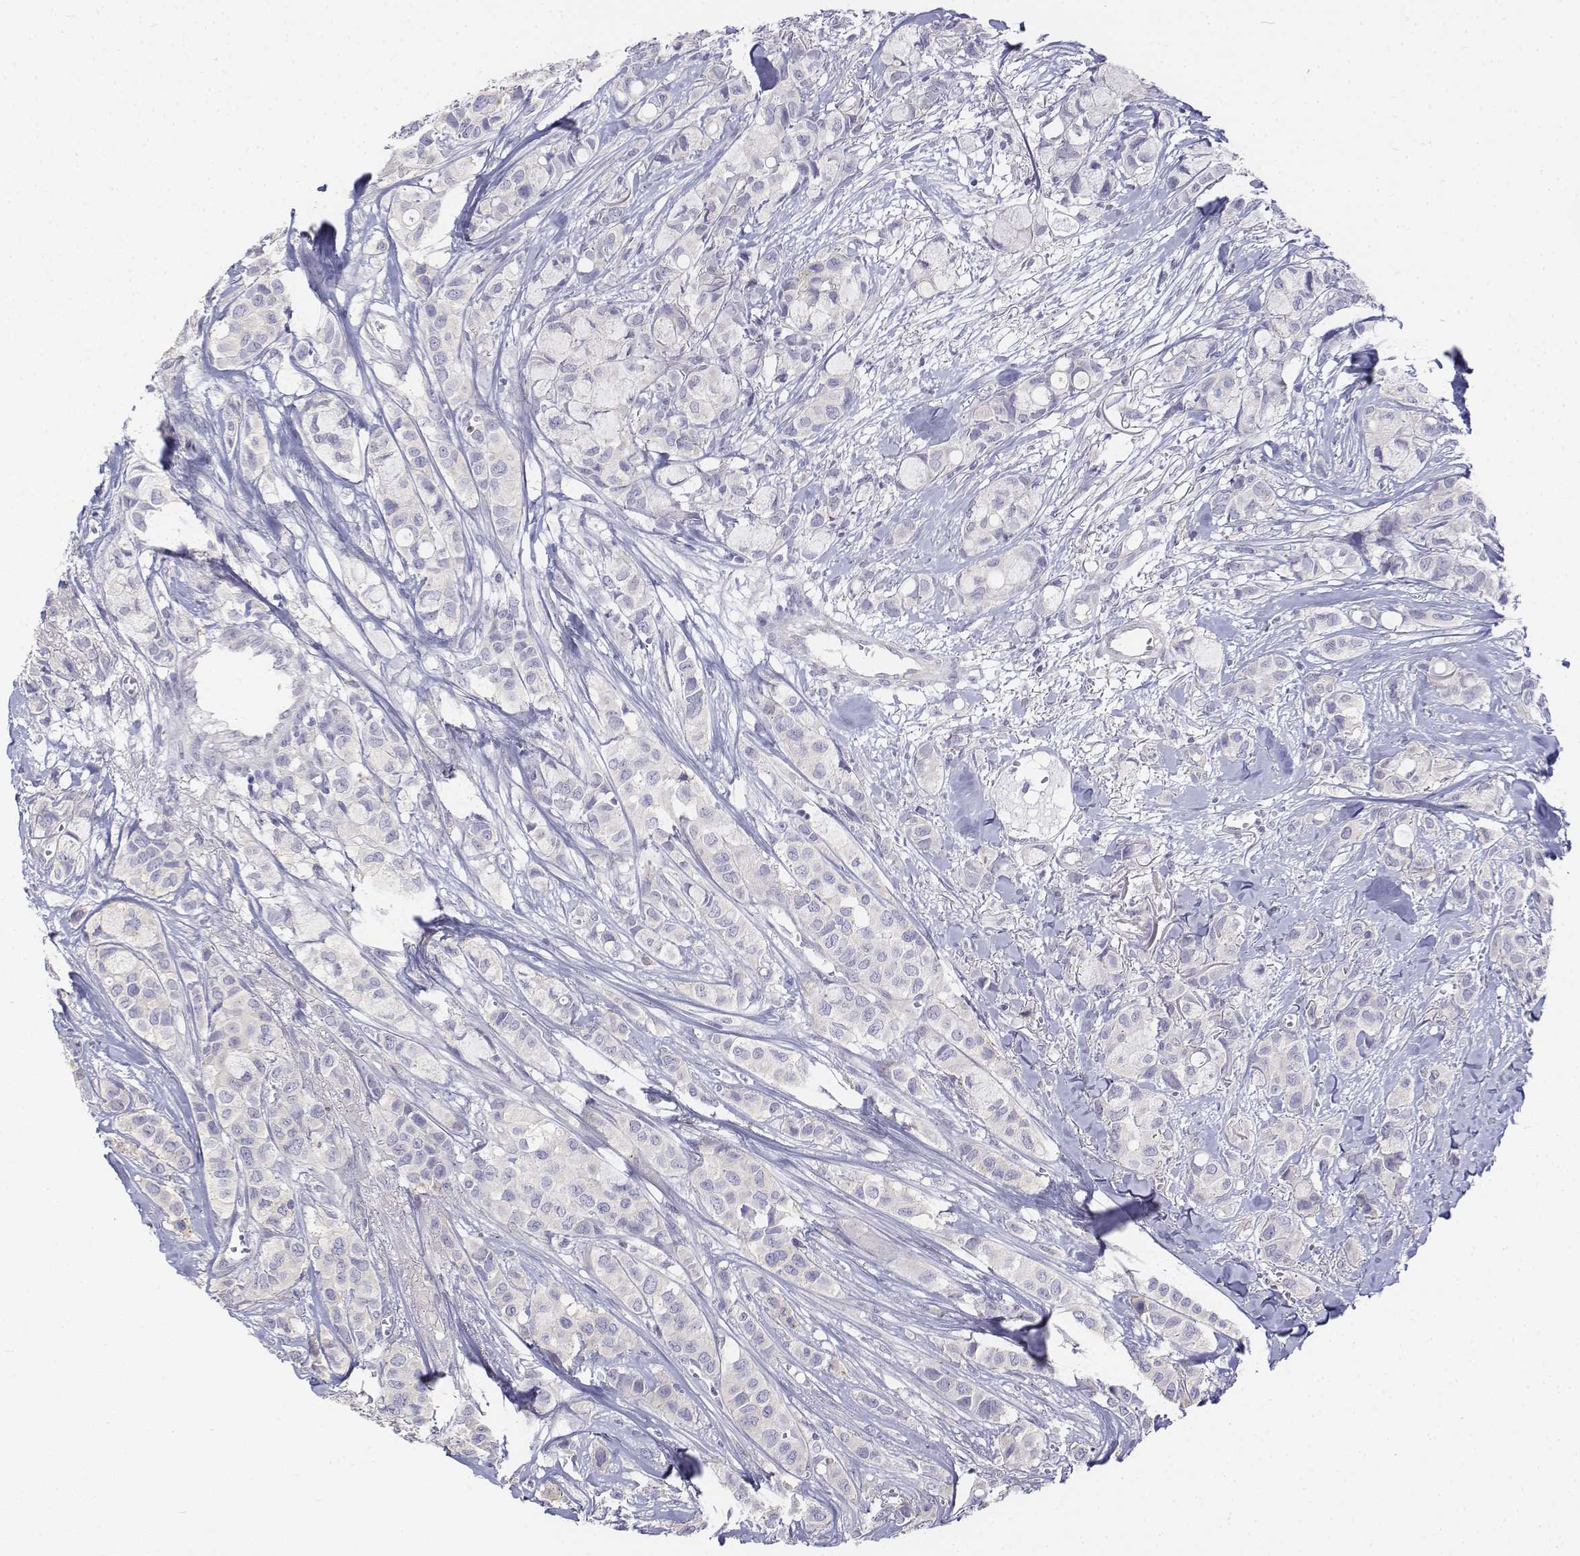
{"staining": {"intensity": "negative", "quantity": "none", "location": "none"}, "tissue": "breast cancer", "cell_type": "Tumor cells", "image_type": "cancer", "snomed": [{"axis": "morphology", "description": "Duct carcinoma"}, {"axis": "topography", "description": "Breast"}], "caption": "Immunohistochemical staining of invasive ductal carcinoma (breast) exhibits no significant staining in tumor cells.", "gene": "LGSN", "patient": {"sex": "female", "age": 85}}